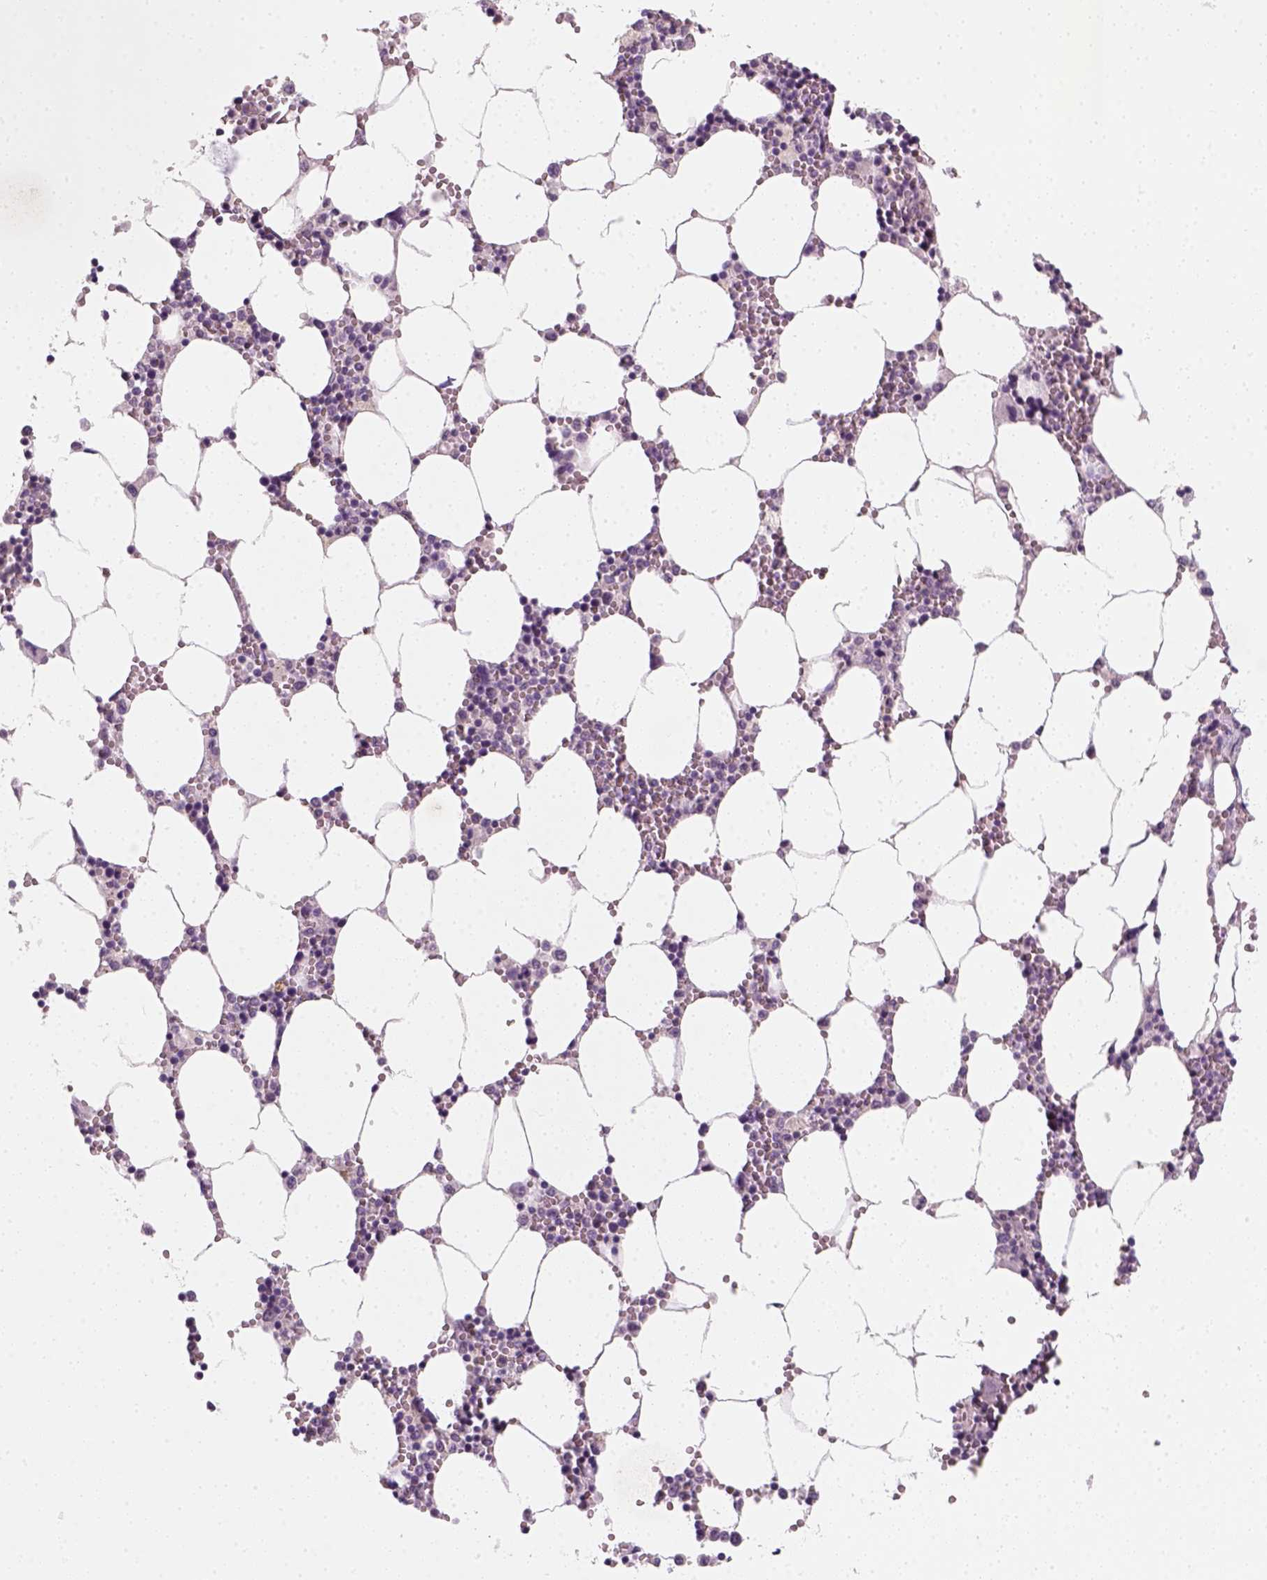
{"staining": {"intensity": "negative", "quantity": "none", "location": "none"}, "tissue": "bone marrow", "cell_type": "Hematopoietic cells", "image_type": "normal", "snomed": [{"axis": "morphology", "description": "Normal tissue, NOS"}, {"axis": "topography", "description": "Bone marrow"}], "caption": "DAB (3,3'-diaminobenzidine) immunohistochemical staining of unremarkable human bone marrow displays no significant positivity in hematopoietic cells. Brightfield microscopy of IHC stained with DAB (brown) and hematoxylin (blue), captured at high magnification.", "gene": "TP53", "patient": {"sex": "female", "age": 64}}